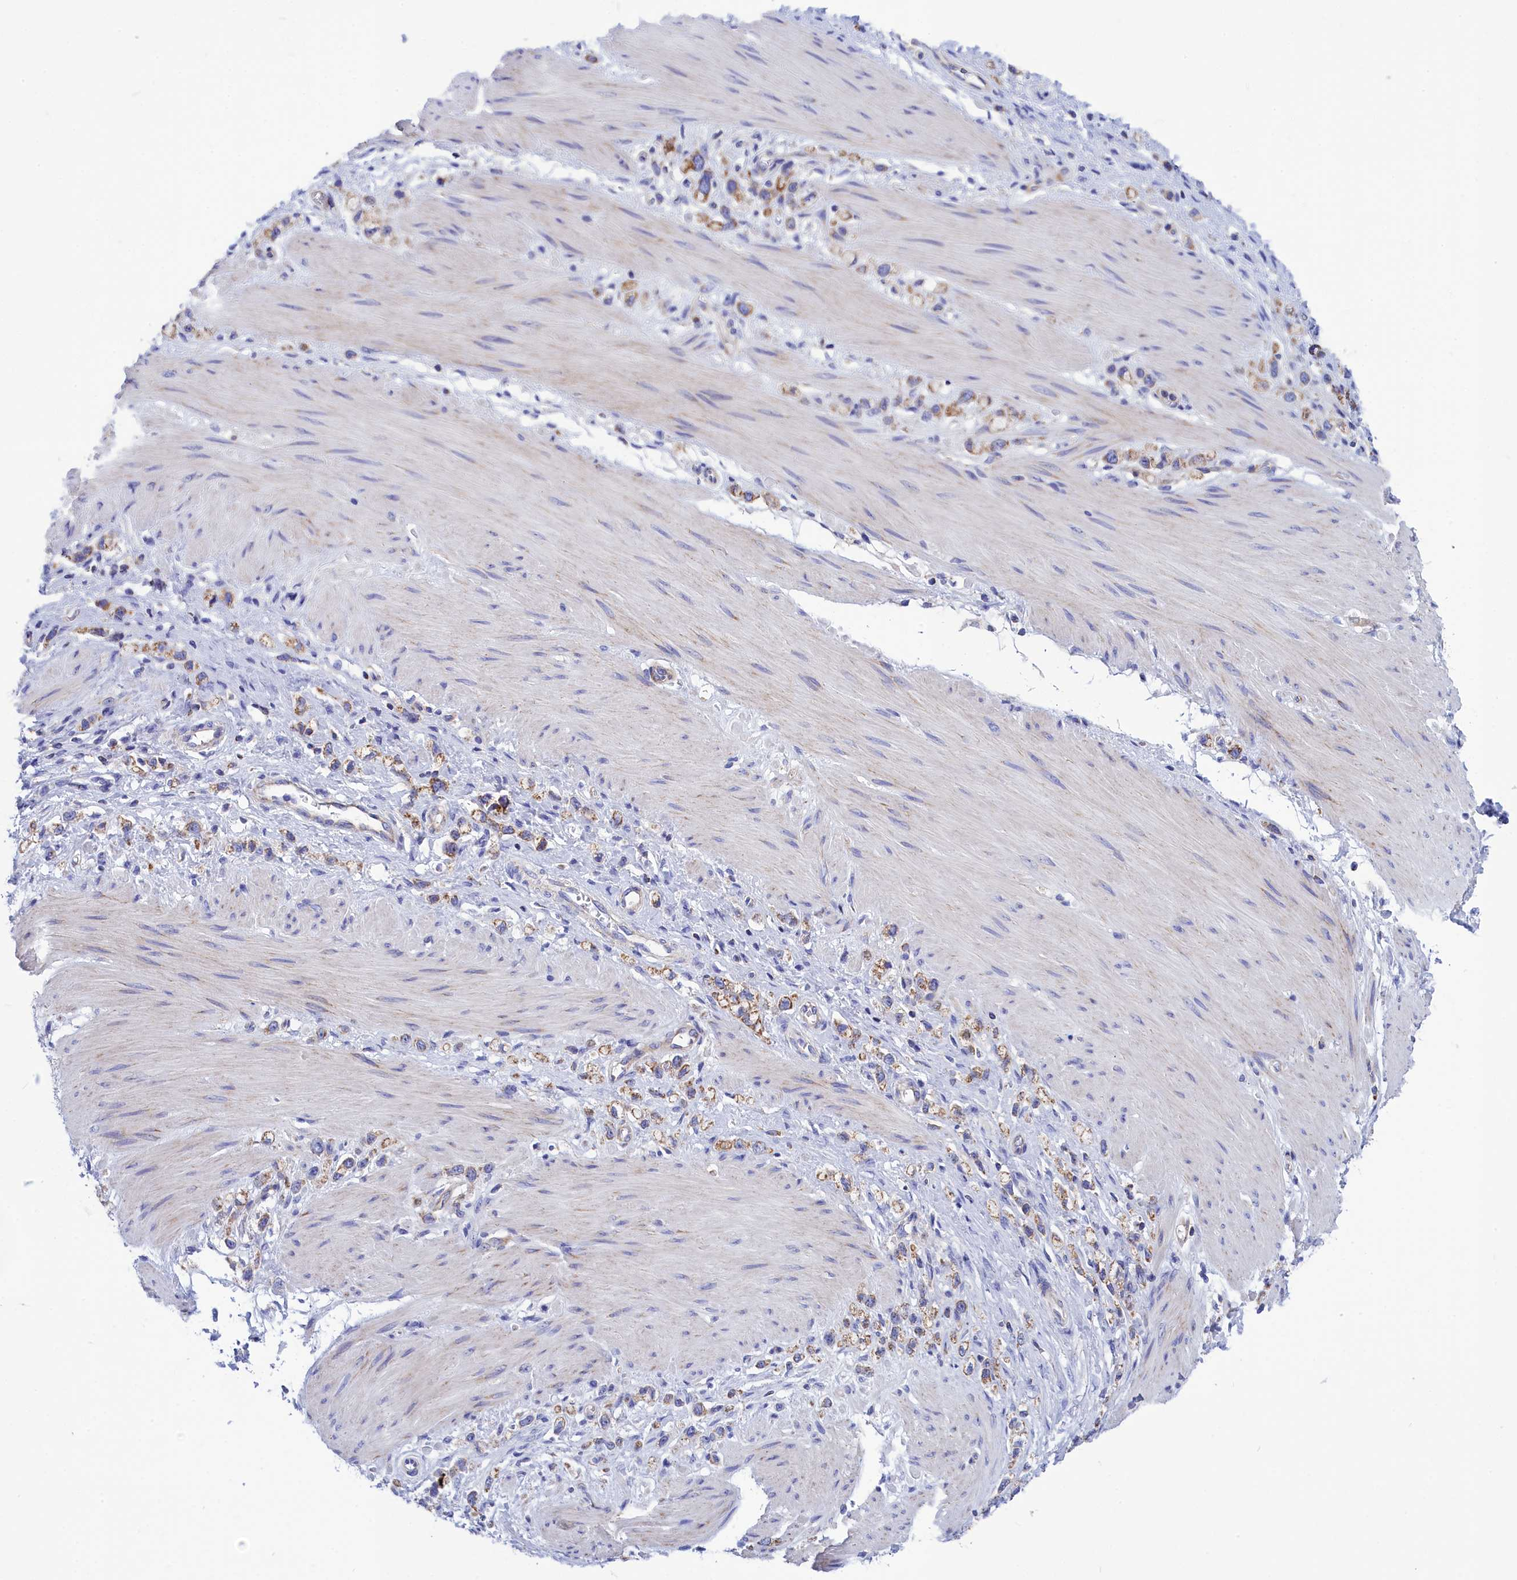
{"staining": {"intensity": "moderate", "quantity": ">75%", "location": "cytoplasmic/membranous"}, "tissue": "stomach cancer", "cell_type": "Tumor cells", "image_type": "cancer", "snomed": [{"axis": "morphology", "description": "Adenocarcinoma, NOS"}, {"axis": "topography", "description": "Stomach"}], "caption": "Moderate cytoplasmic/membranous protein positivity is present in about >75% of tumor cells in stomach adenocarcinoma. Nuclei are stained in blue.", "gene": "CCRL2", "patient": {"sex": "female", "age": 65}}